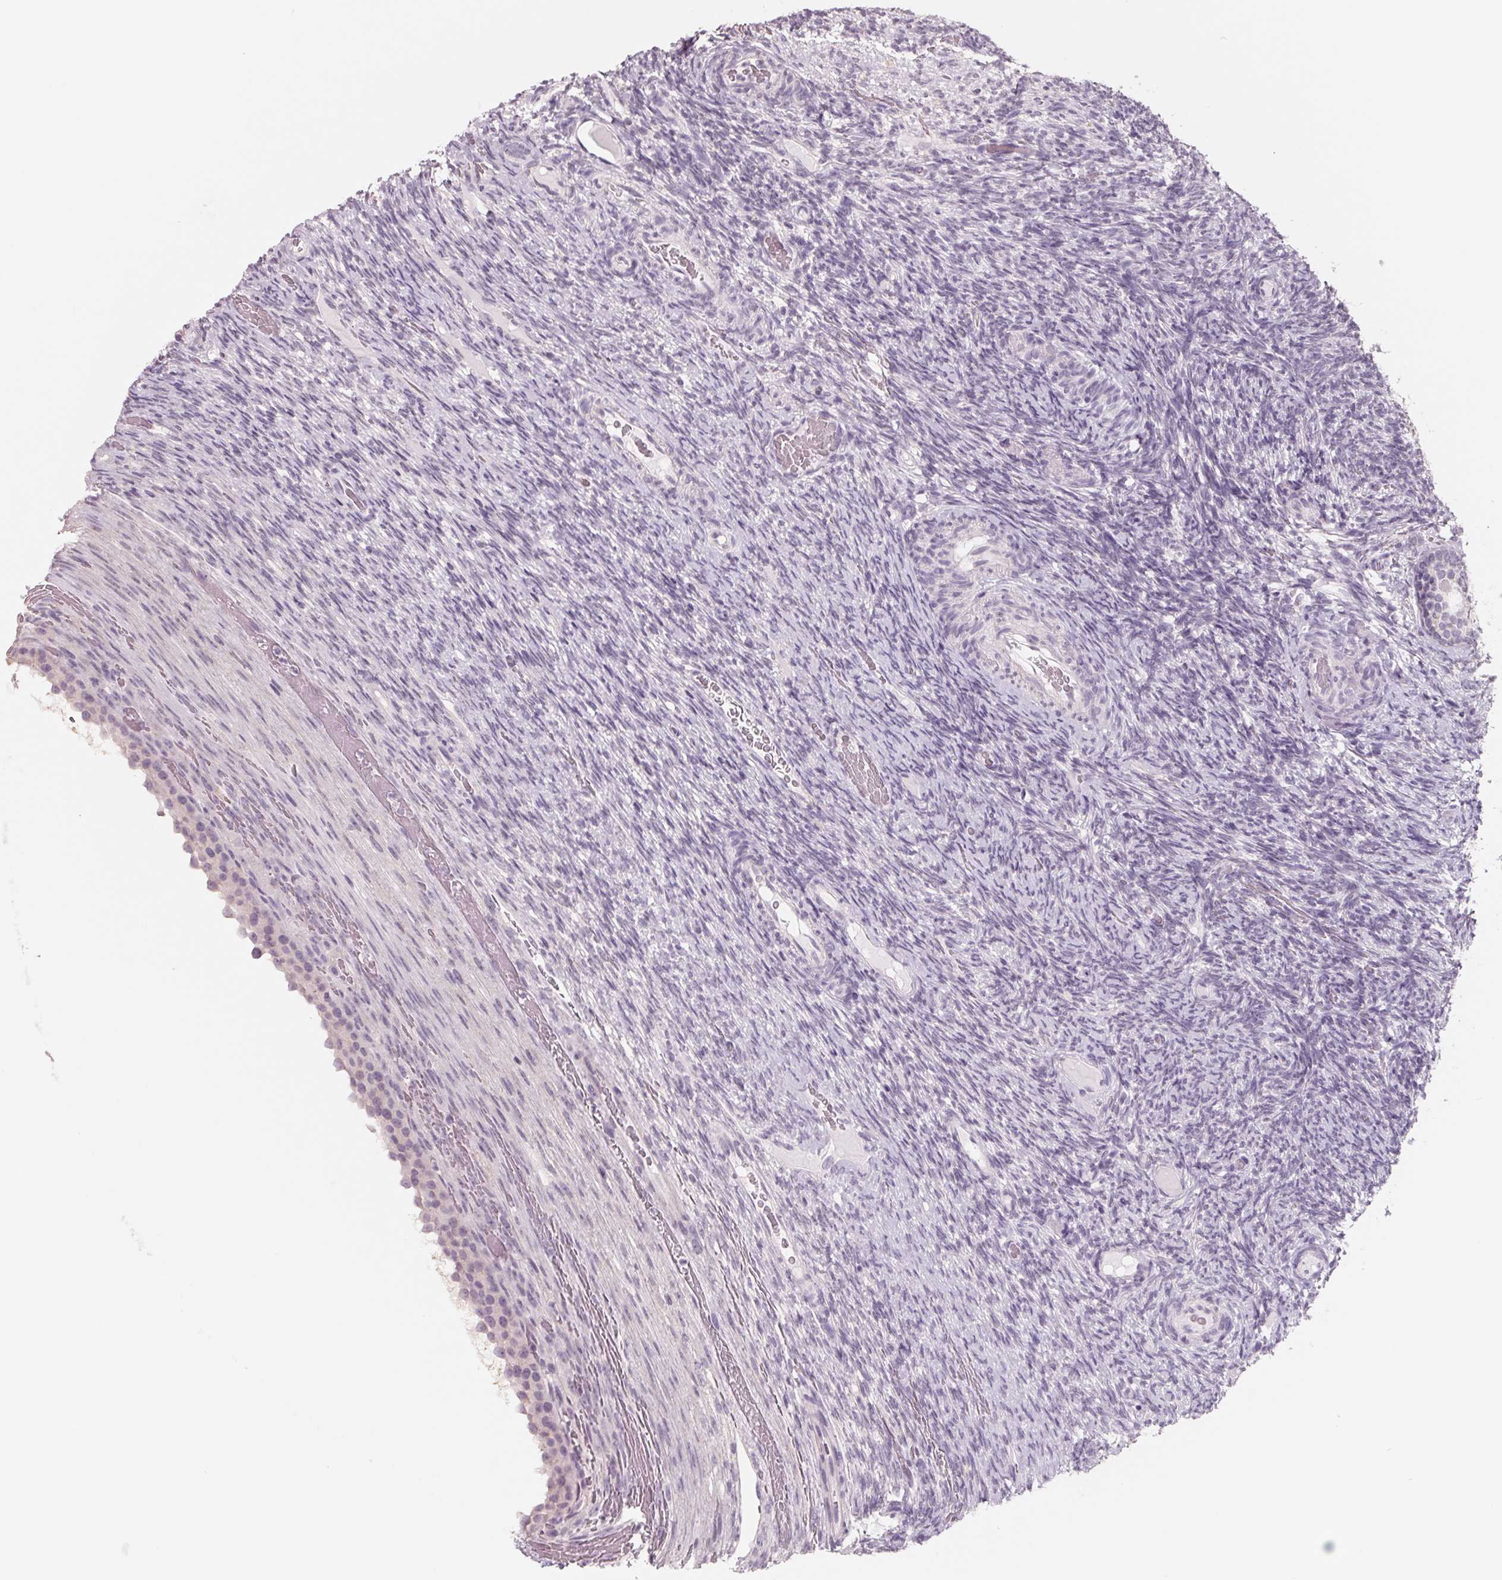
{"staining": {"intensity": "negative", "quantity": "none", "location": "none"}, "tissue": "ovary", "cell_type": "Follicle cells", "image_type": "normal", "snomed": [{"axis": "morphology", "description": "Normal tissue, NOS"}, {"axis": "topography", "description": "Ovary"}], "caption": "An immunohistochemistry image of benign ovary is shown. There is no staining in follicle cells of ovary. Brightfield microscopy of immunohistochemistry (IHC) stained with DAB (brown) and hematoxylin (blue), captured at high magnification.", "gene": "FTCD", "patient": {"sex": "female", "age": 34}}